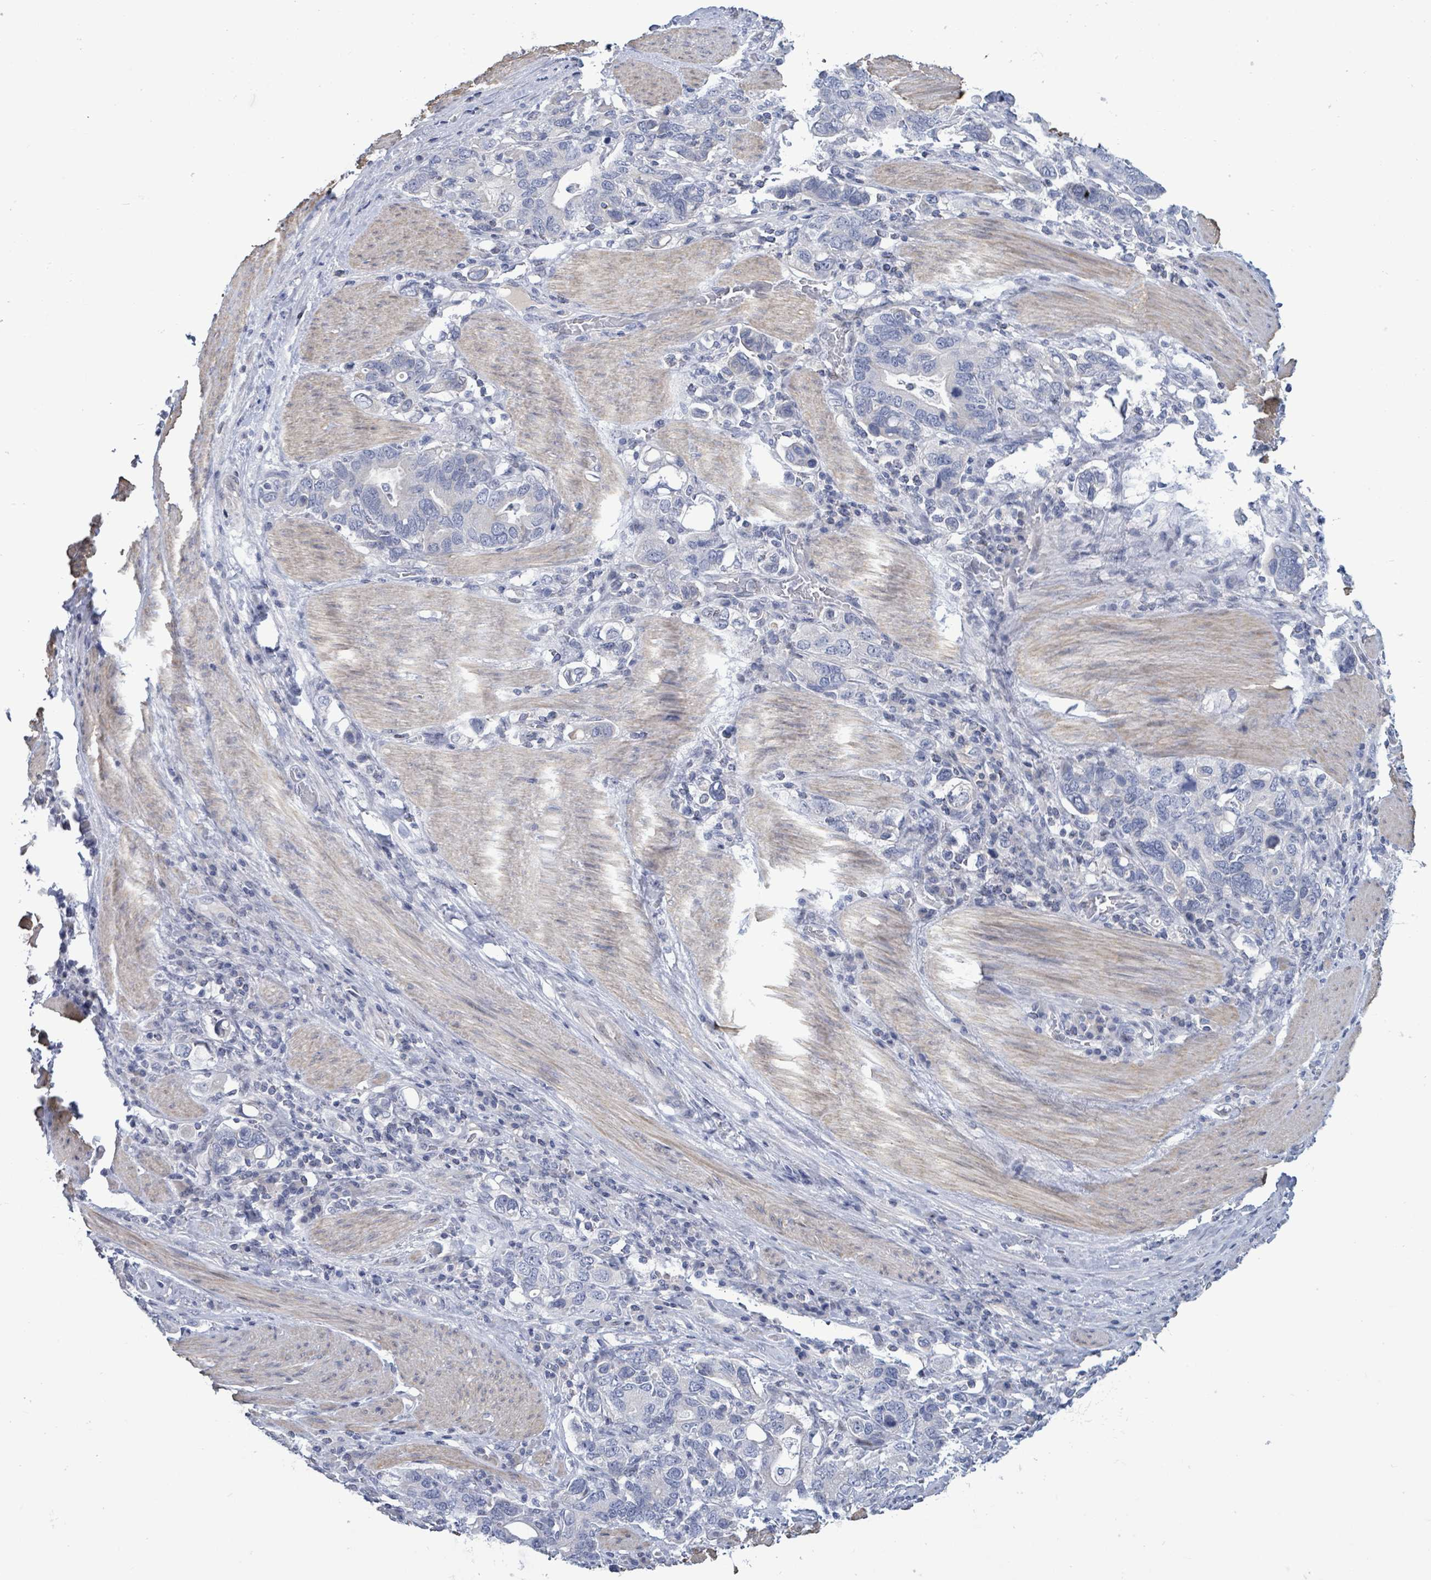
{"staining": {"intensity": "negative", "quantity": "none", "location": "none"}, "tissue": "stomach cancer", "cell_type": "Tumor cells", "image_type": "cancer", "snomed": [{"axis": "morphology", "description": "Adenocarcinoma, NOS"}, {"axis": "topography", "description": "Stomach, upper"}, {"axis": "topography", "description": "Stomach"}], "caption": "A photomicrograph of human adenocarcinoma (stomach) is negative for staining in tumor cells.", "gene": "NTN3", "patient": {"sex": "male", "age": 62}}